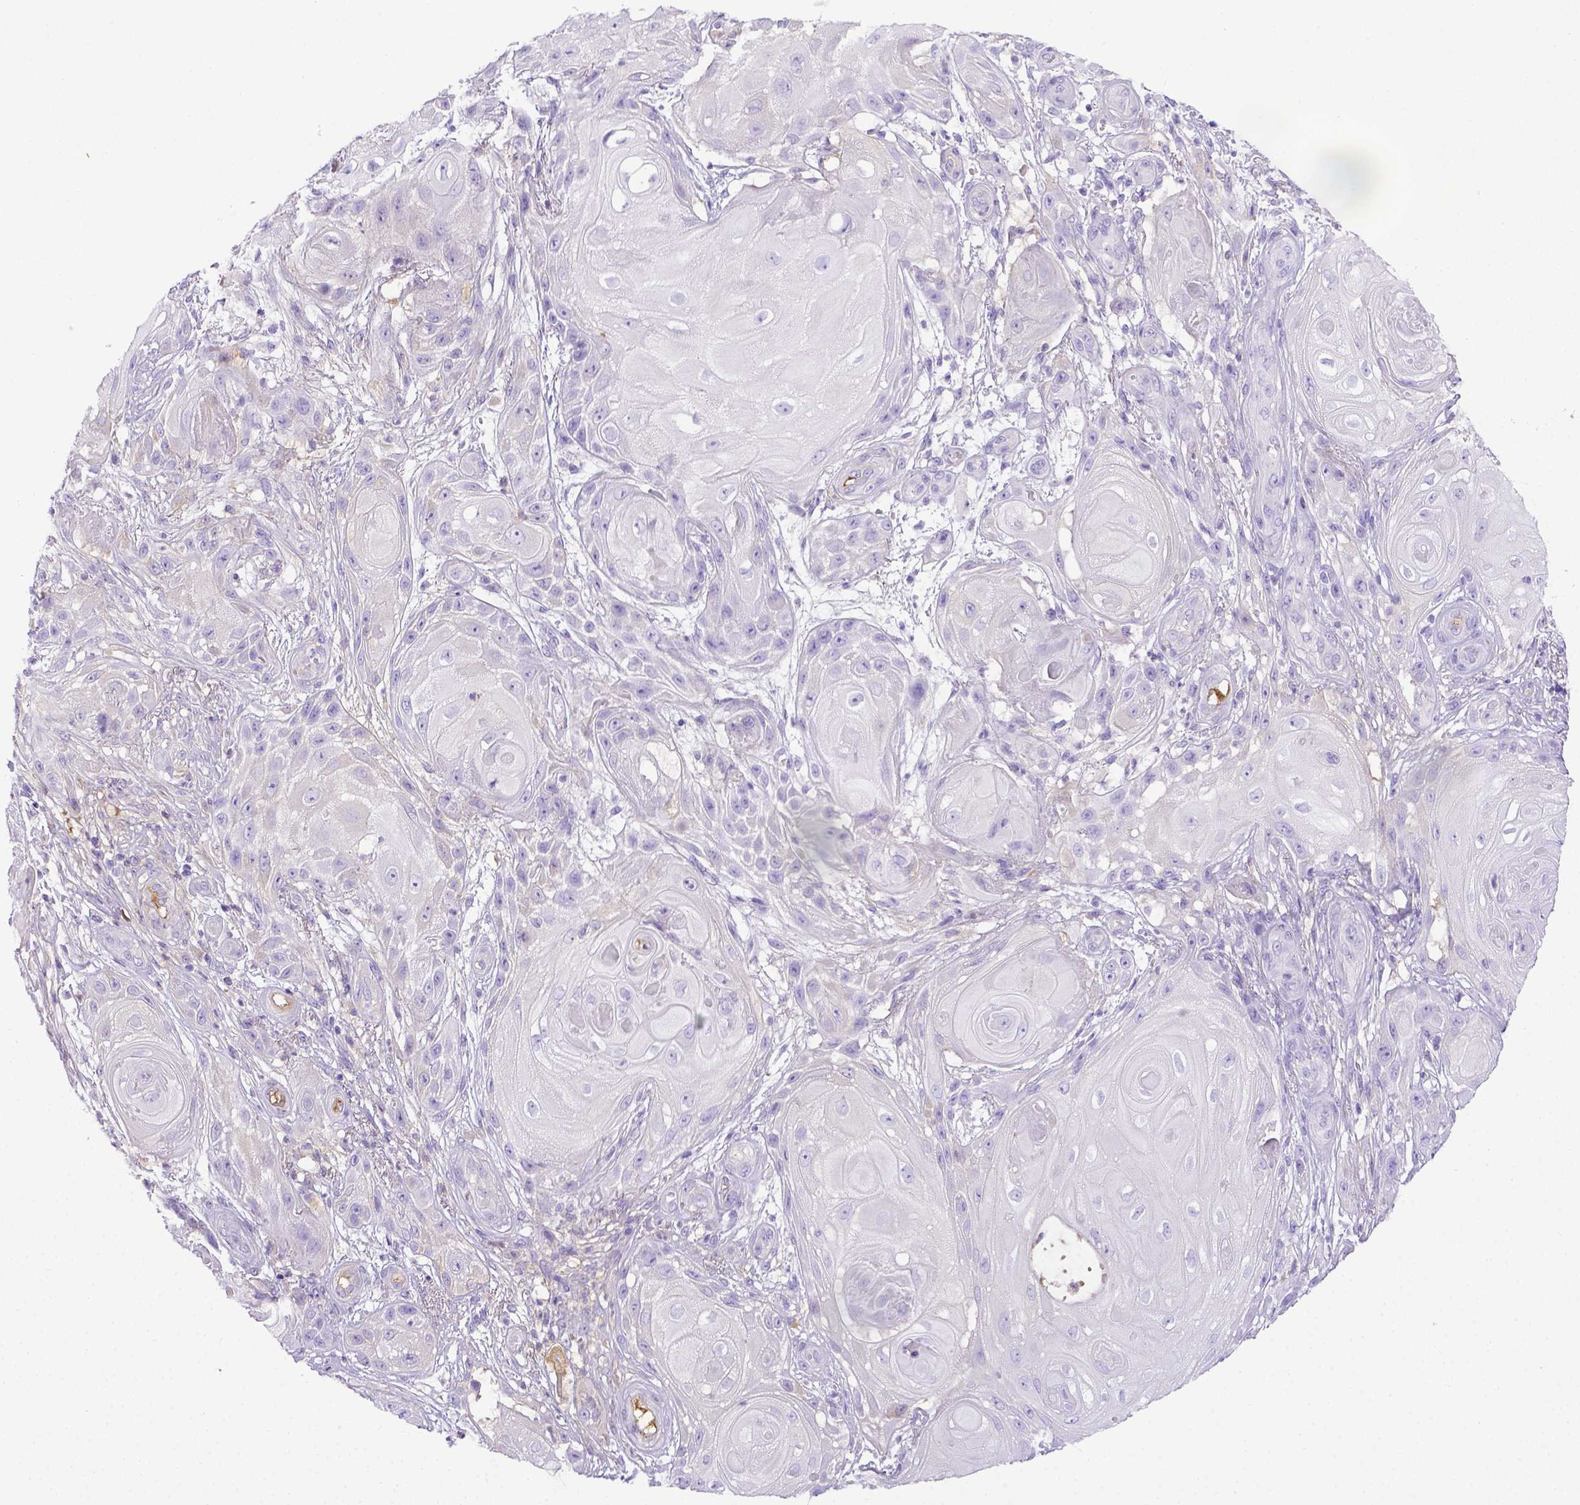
{"staining": {"intensity": "negative", "quantity": "none", "location": "none"}, "tissue": "skin cancer", "cell_type": "Tumor cells", "image_type": "cancer", "snomed": [{"axis": "morphology", "description": "Squamous cell carcinoma, NOS"}, {"axis": "topography", "description": "Skin"}], "caption": "This is a histopathology image of immunohistochemistry (IHC) staining of squamous cell carcinoma (skin), which shows no expression in tumor cells. (Stains: DAB (3,3'-diaminobenzidine) IHC with hematoxylin counter stain, Microscopy: brightfield microscopy at high magnification).", "gene": "ITIH4", "patient": {"sex": "male", "age": 62}}